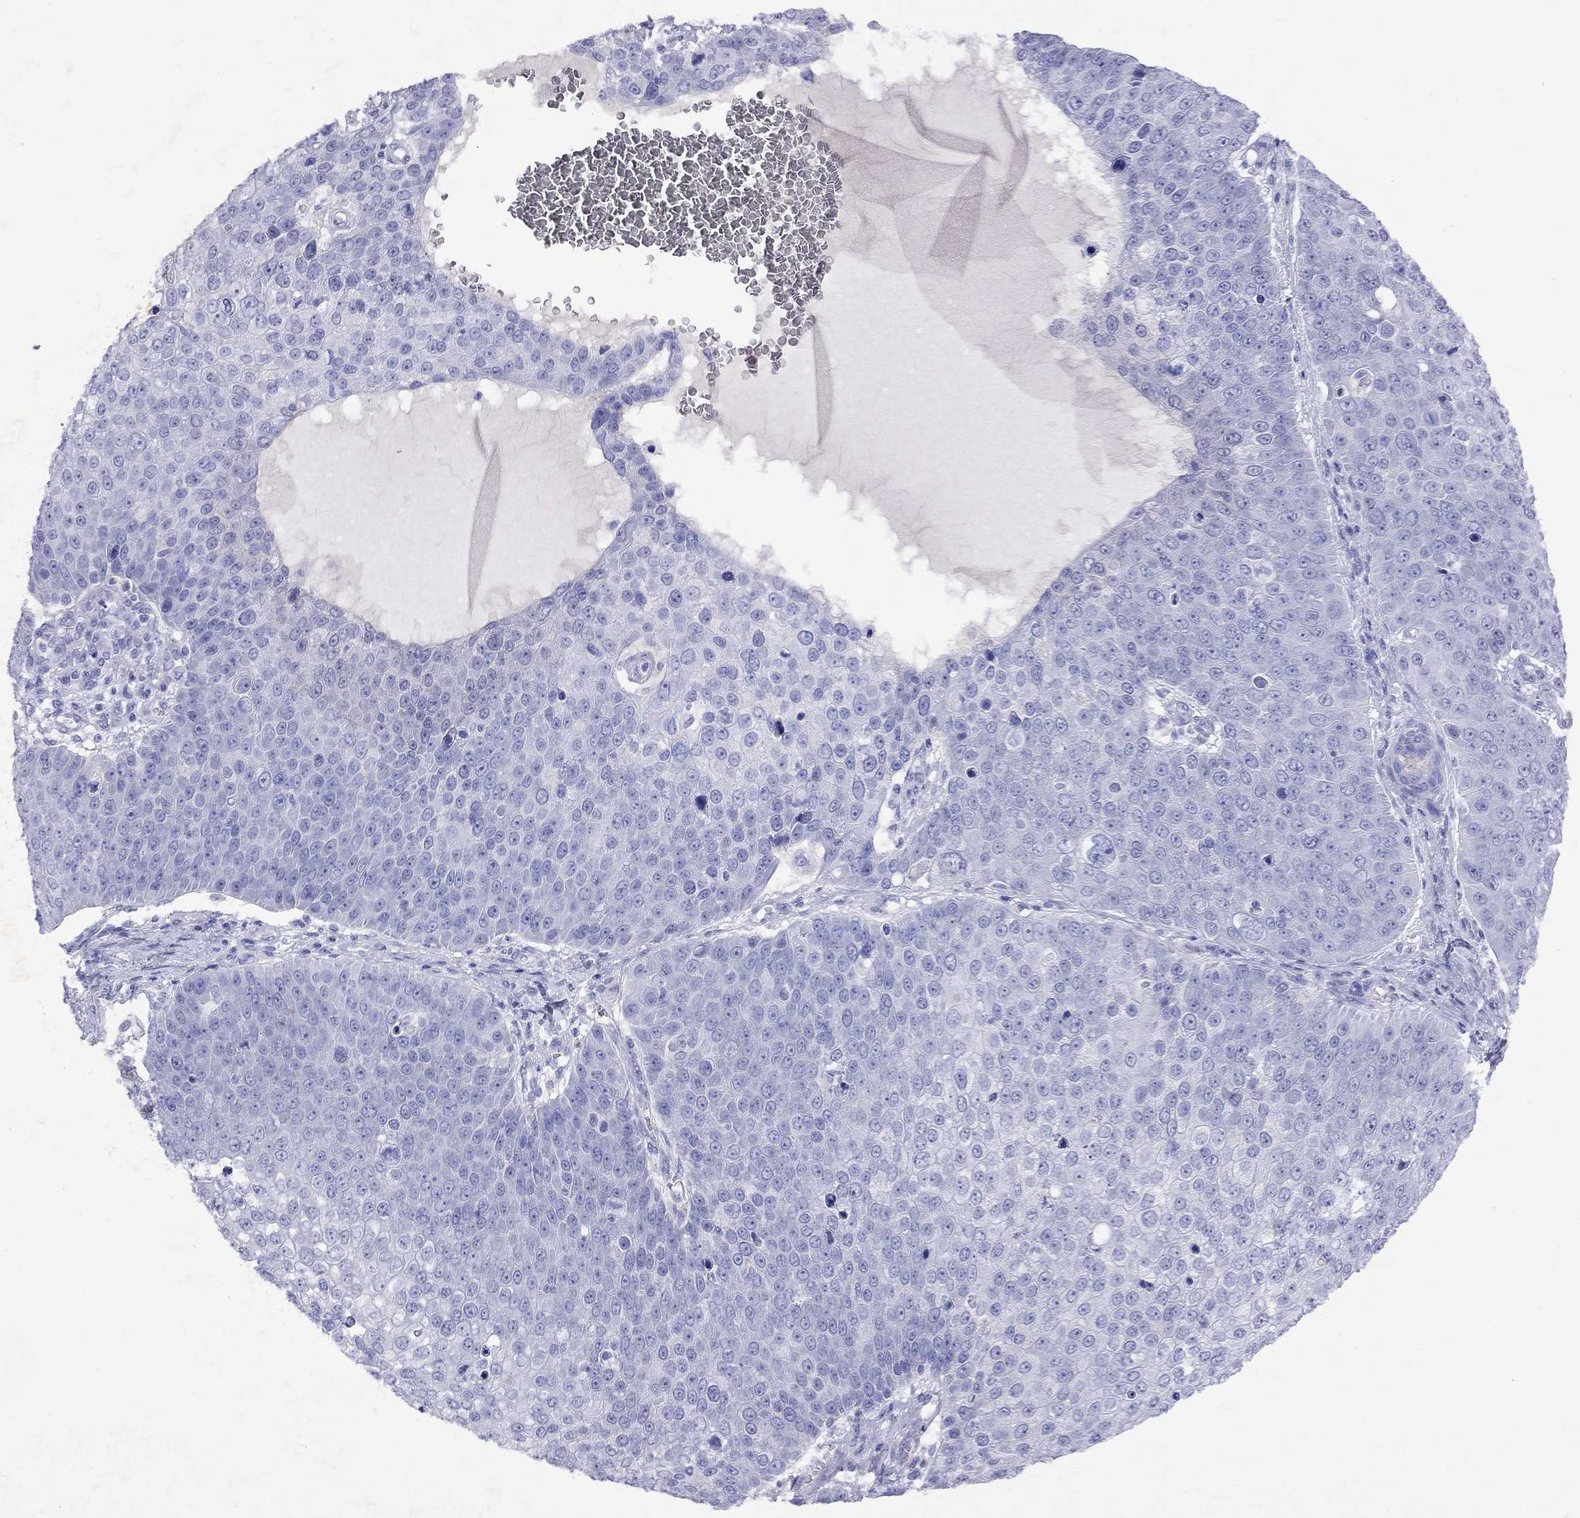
{"staining": {"intensity": "negative", "quantity": "none", "location": "none"}, "tissue": "skin cancer", "cell_type": "Tumor cells", "image_type": "cancer", "snomed": [{"axis": "morphology", "description": "Squamous cell carcinoma, NOS"}, {"axis": "topography", "description": "Skin"}], "caption": "Histopathology image shows no protein staining in tumor cells of squamous cell carcinoma (skin) tissue. (DAB (3,3'-diaminobenzidine) IHC with hematoxylin counter stain).", "gene": "GNAT3", "patient": {"sex": "male", "age": 71}}